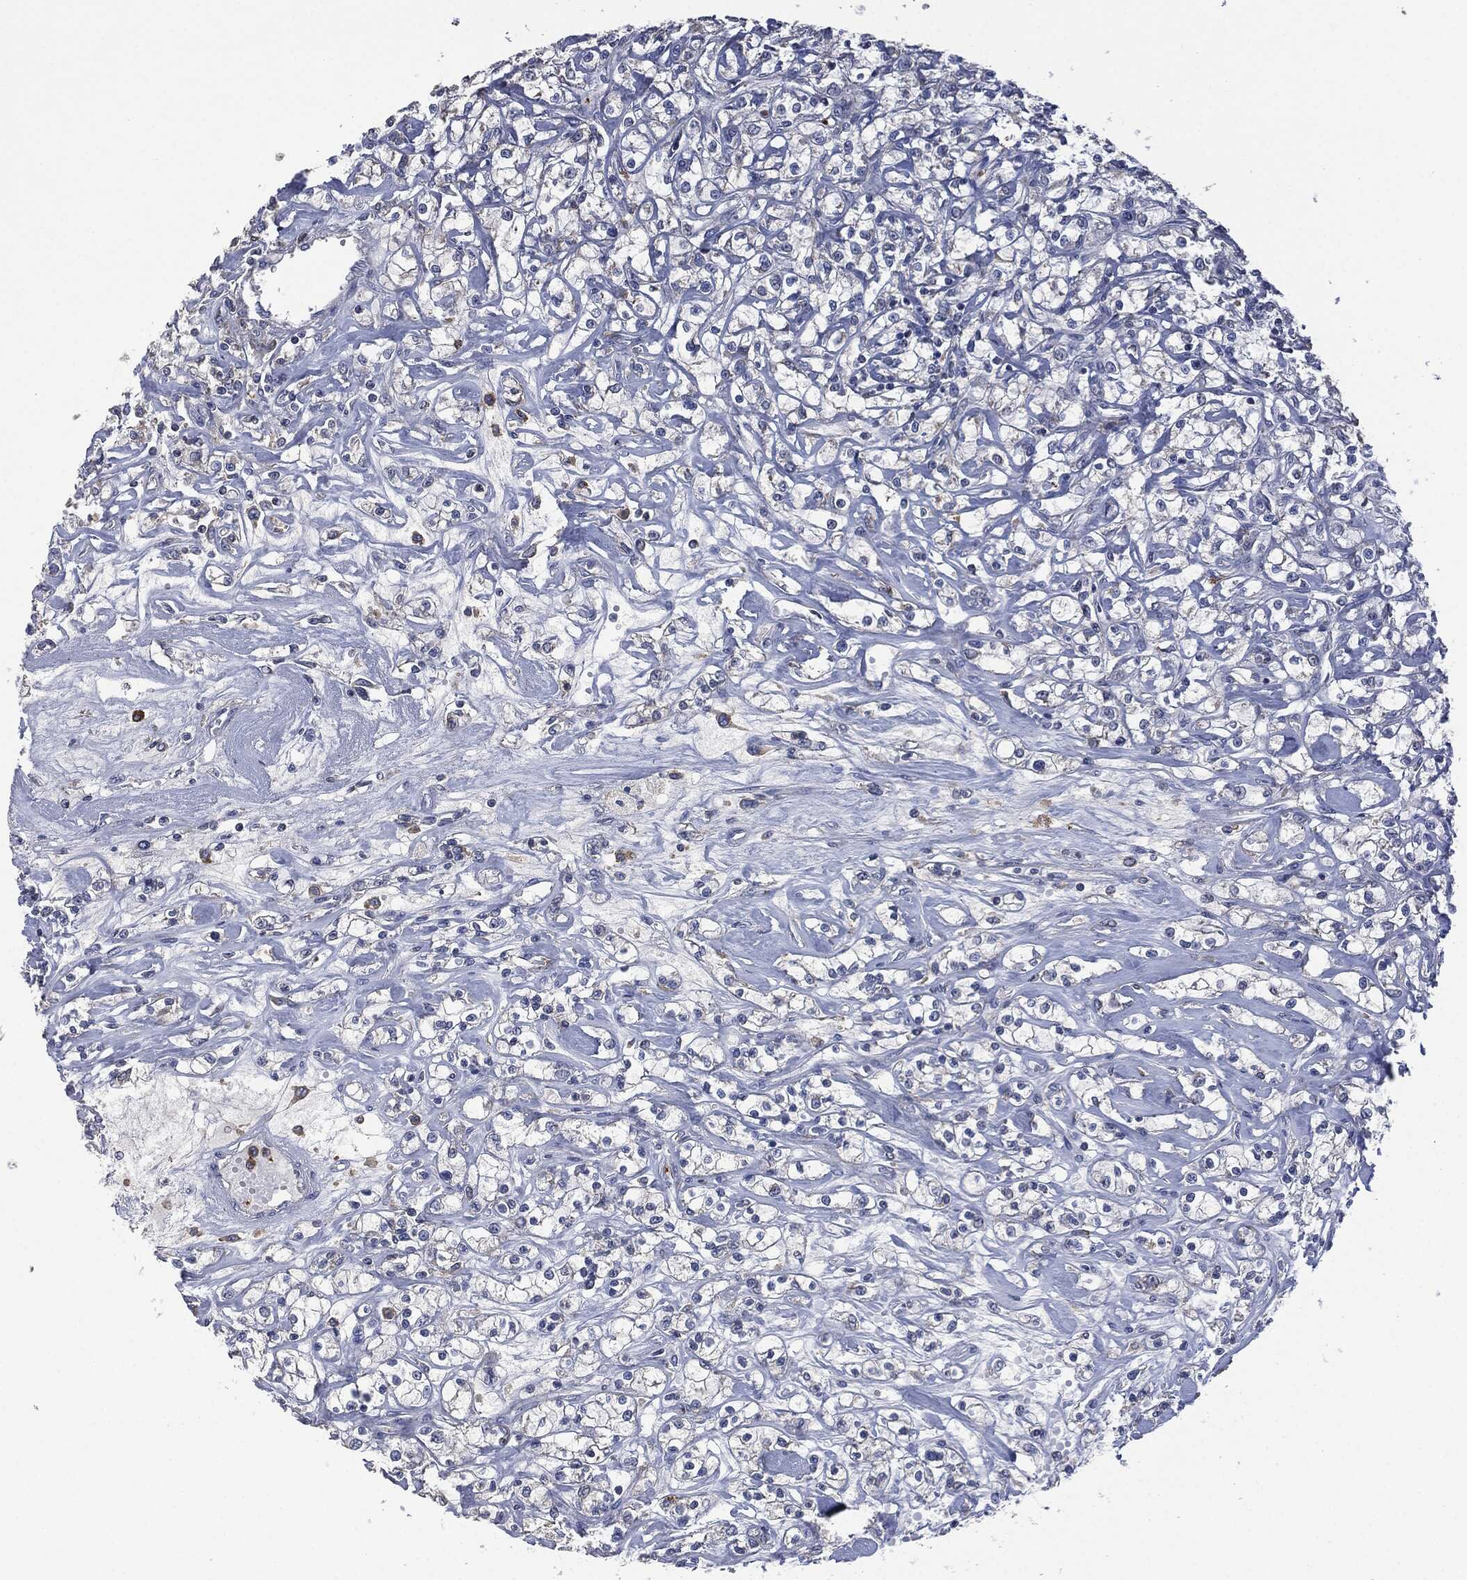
{"staining": {"intensity": "negative", "quantity": "none", "location": "none"}, "tissue": "renal cancer", "cell_type": "Tumor cells", "image_type": "cancer", "snomed": [{"axis": "morphology", "description": "Adenocarcinoma, NOS"}, {"axis": "topography", "description": "Kidney"}], "caption": "Tumor cells are negative for protein expression in human renal cancer.", "gene": "CD33", "patient": {"sex": "female", "age": 59}}